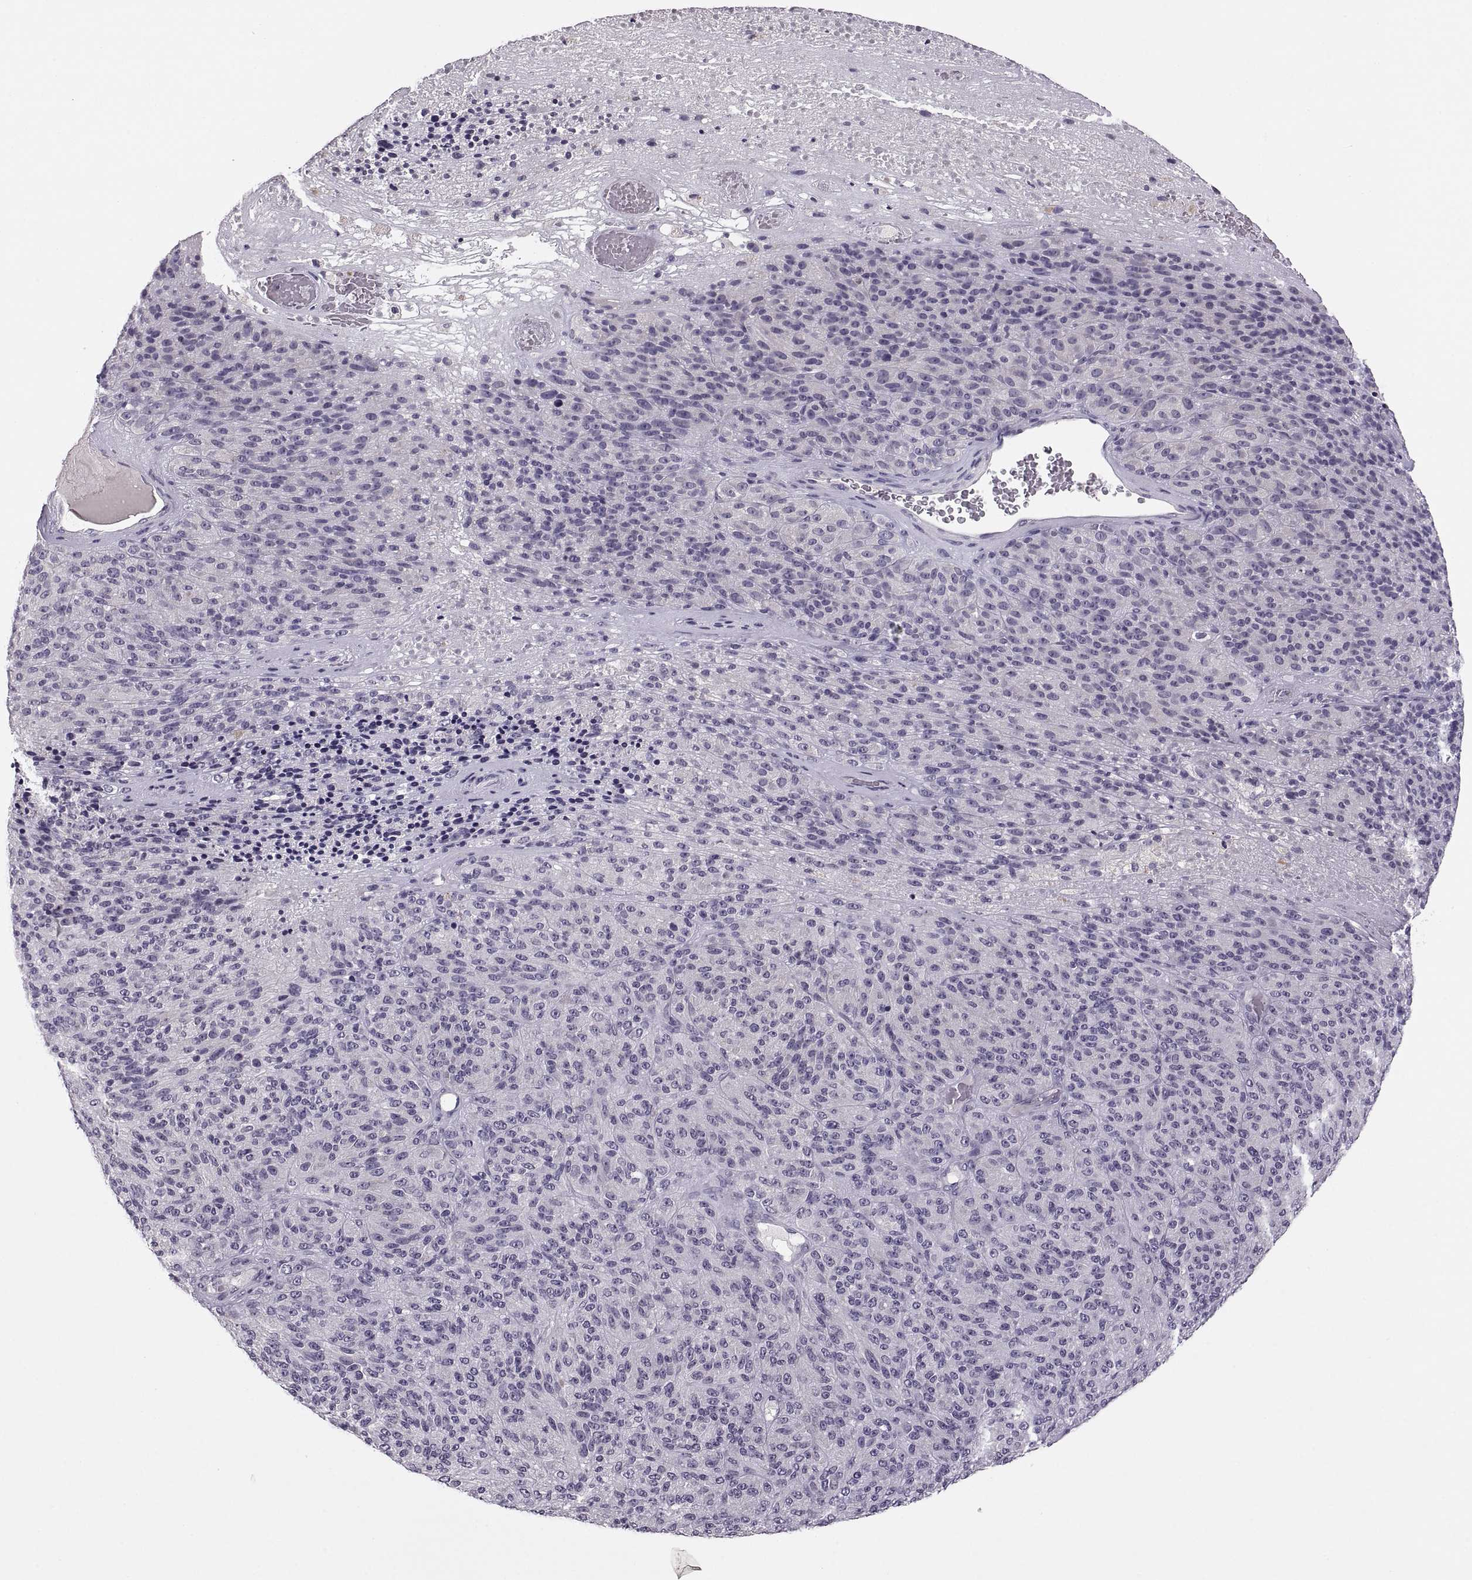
{"staining": {"intensity": "negative", "quantity": "none", "location": "none"}, "tissue": "melanoma", "cell_type": "Tumor cells", "image_type": "cancer", "snomed": [{"axis": "morphology", "description": "Malignant melanoma, Metastatic site"}, {"axis": "topography", "description": "Brain"}], "caption": "Immunohistochemistry (IHC) of melanoma demonstrates no staining in tumor cells.", "gene": "ADH6", "patient": {"sex": "female", "age": 56}}